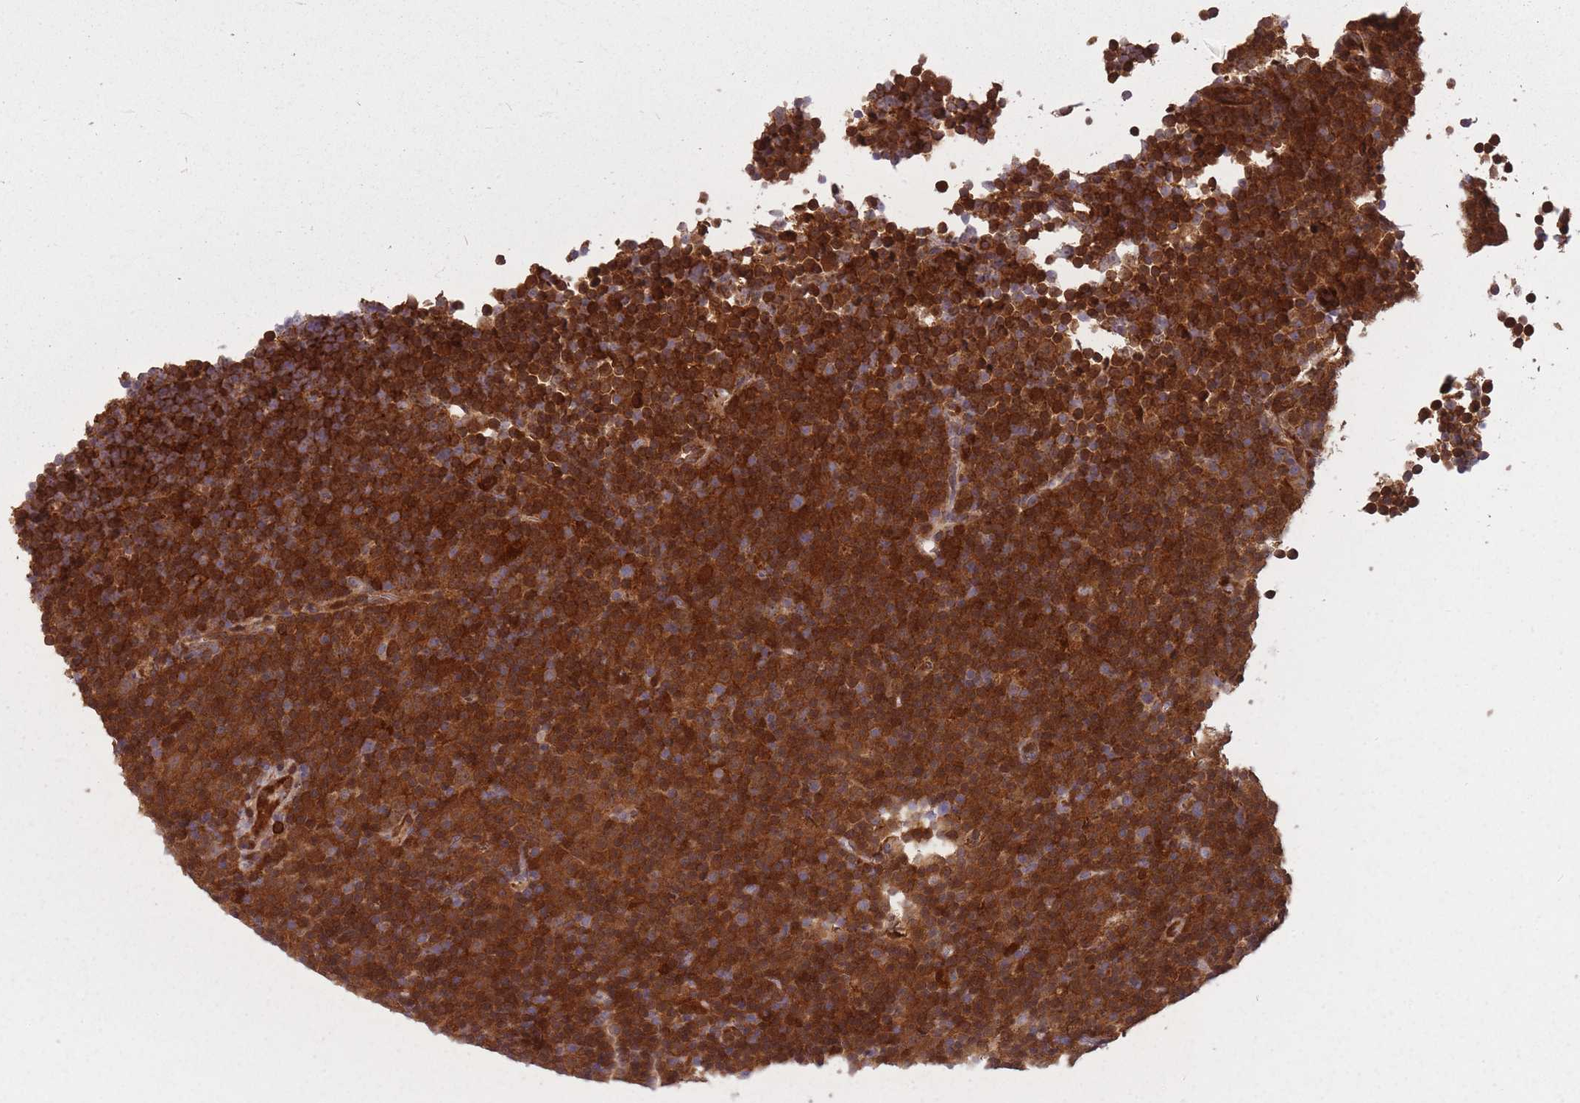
{"staining": {"intensity": "strong", "quantity": ">75%", "location": "cytoplasmic/membranous"}, "tissue": "lymphoma", "cell_type": "Tumor cells", "image_type": "cancer", "snomed": [{"axis": "morphology", "description": "Malignant lymphoma, non-Hodgkin's type, Low grade"}, {"axis": "topography", "description": "Lymph node"}], "caption": "Lymphoma stained with DAB immunohistochemistry (IHC) exhibits high levels of strong cytoplasmic/membranous staining in about >75% of tumor cells. Using DAB (brown) and hematoxylin (blue) stains, captured at high magnification using brightfield microscopy.", "gene": "LGALS9", "patient": {"sex": "female", "age": 67}}